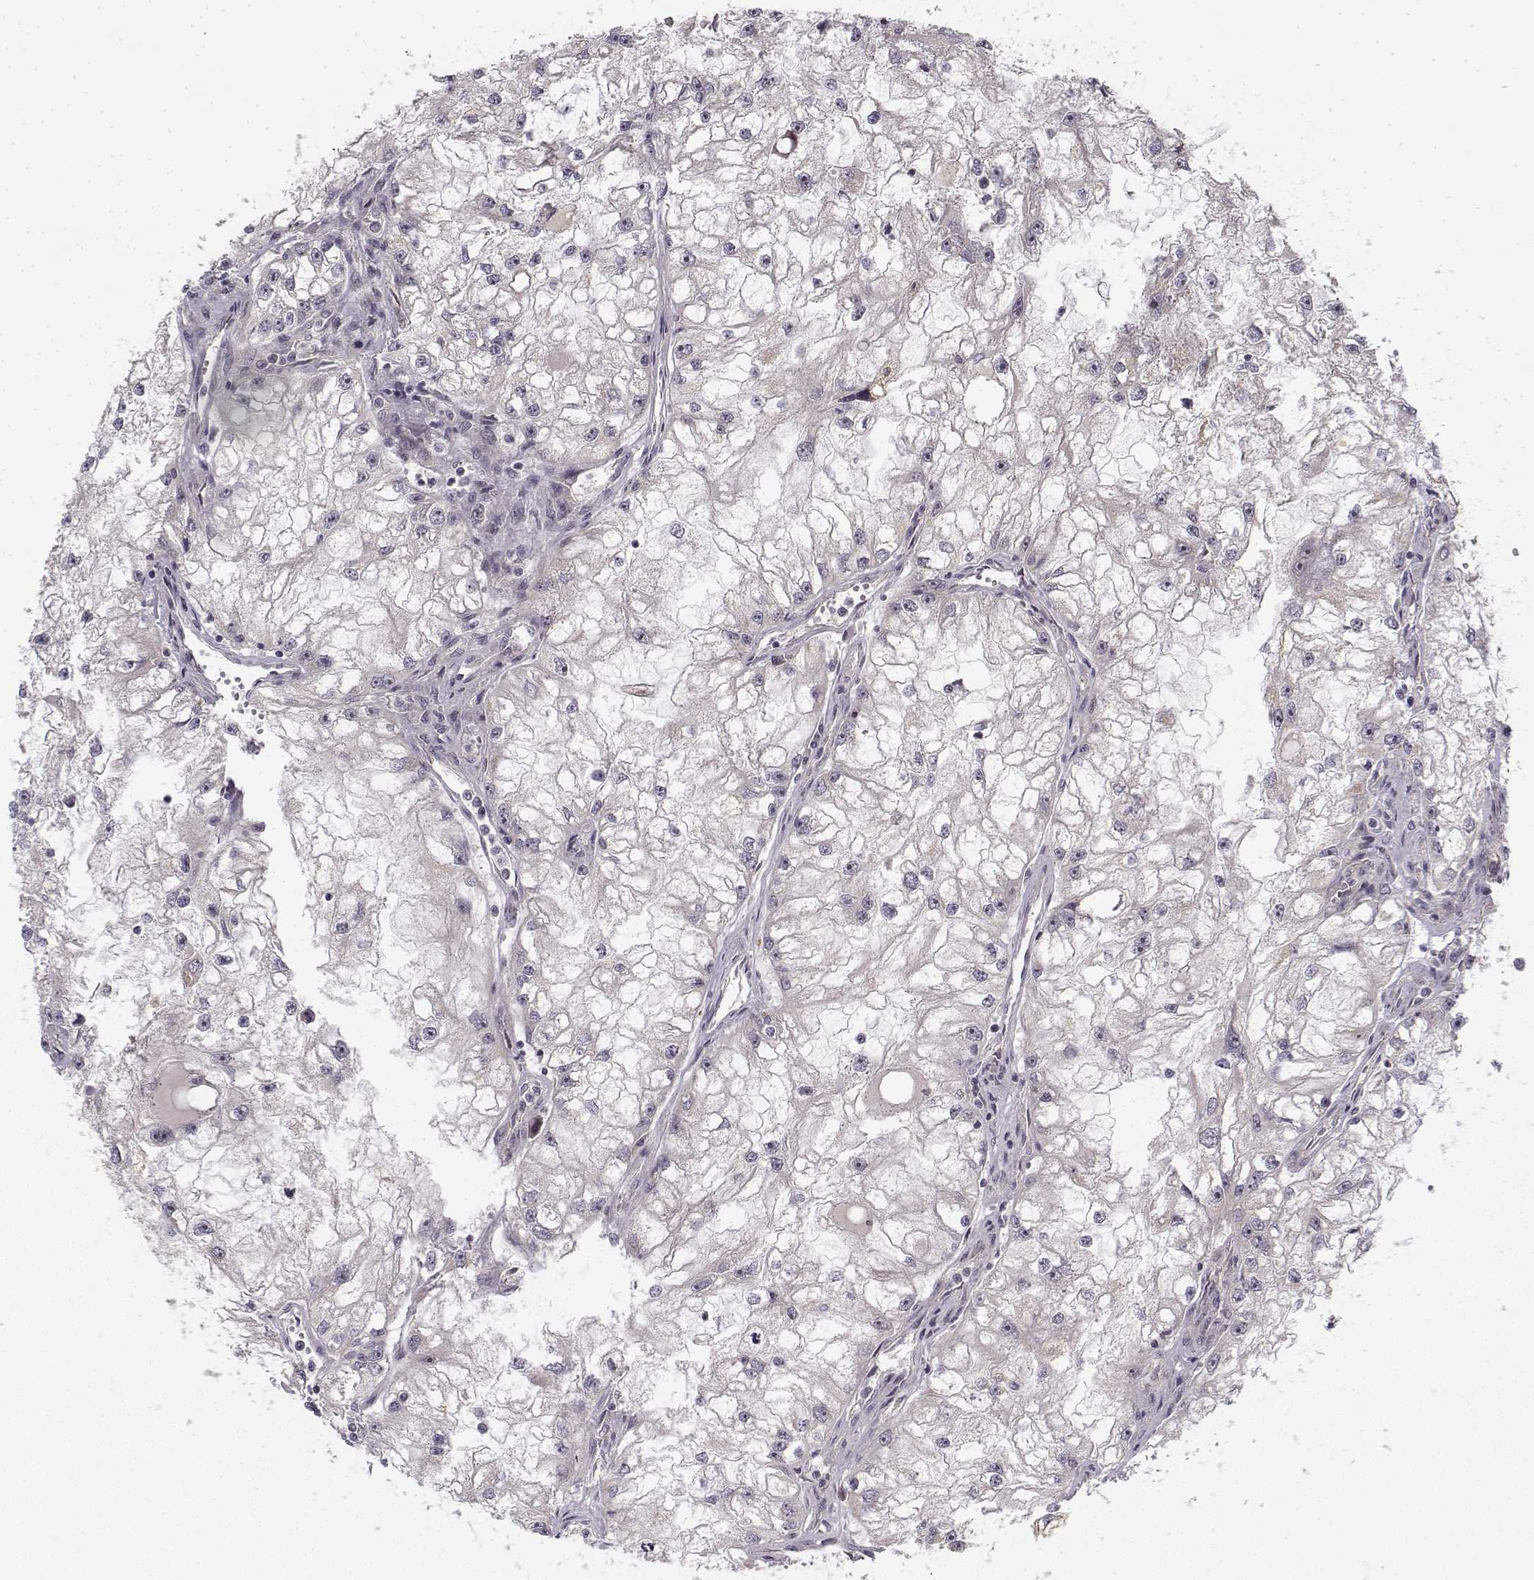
{"staining": {"intensity": "negative", "quantity": "none", "location": "none"}, "tissue": "renal cancer", "cell_type": "Tumor cells", "image_type": "cancer", "snomed": [{"axis": "morphology", "description": "Adenocarcinoma, NOS"}, {"axis": "topography", "description": "Kidney"}], "caption": "A high-resolution image shows immunohistochemistry staining of adenocarcinoma (renal), which exhibits no significant staining in tumor cells.", "gene": "MED12L", "patient": {"sex": "male", "age": 59}}